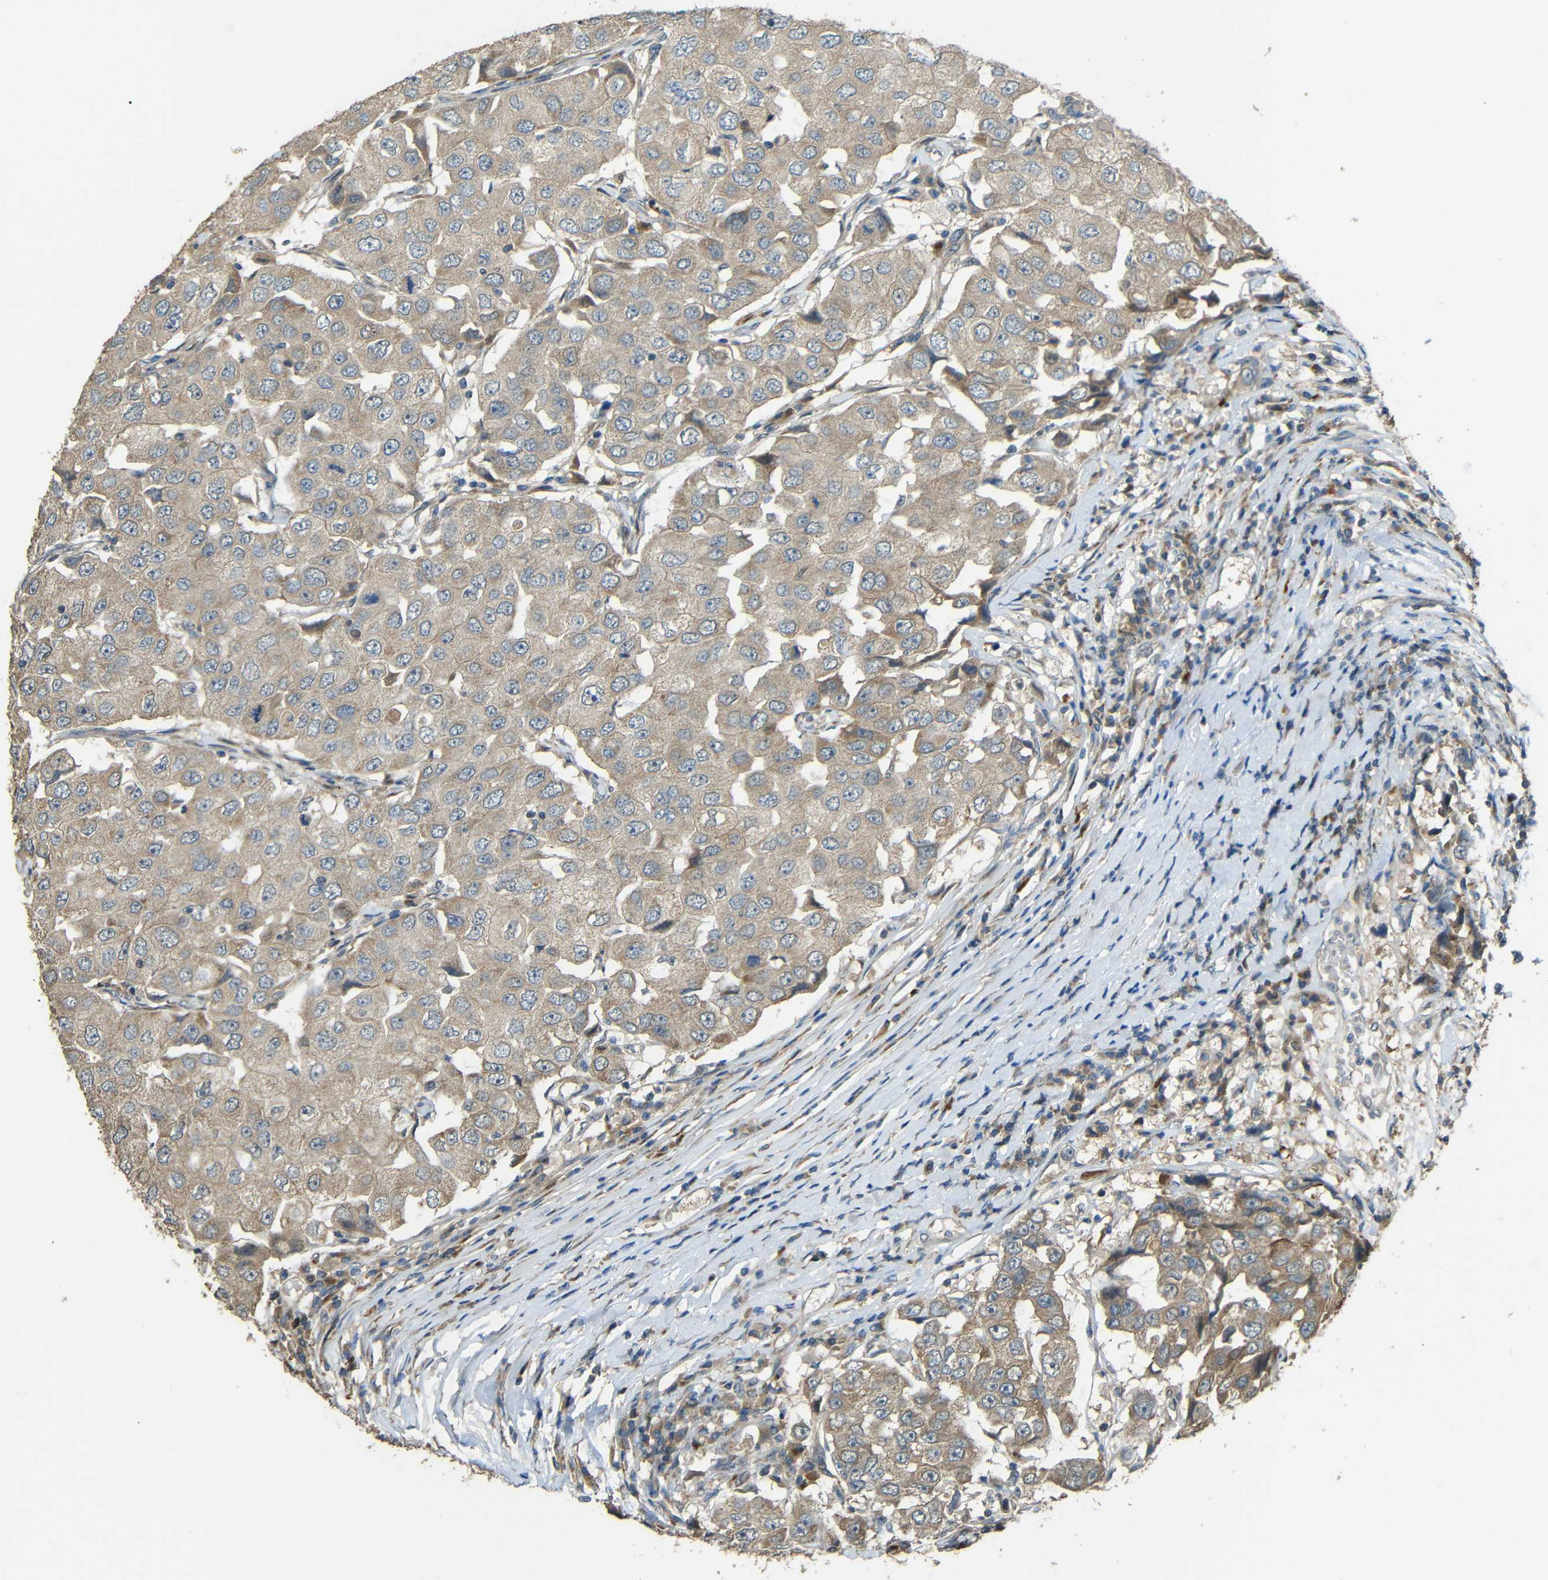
{"staining": {"intensity": "weak", "quantity": ">75%", "location": "cytoplasmic/membranous"}, "tissue": "breast cancer", "cell_type": "Tumor cells", "image_type": "cancer", "snomed": [{"axis": "morphology", "description": "Duct carcinoma"}, {"axis": "topography", "description": "Breast"}], "caption": "Immunohistochemistry (IHC) of human breast intraductal carcinoma shows low levels of weak cytoplasmic/membranous expression in about >75% of tumor cells.", "gene": "ACACA", "patient": {"sex": "female", "age": 27}}